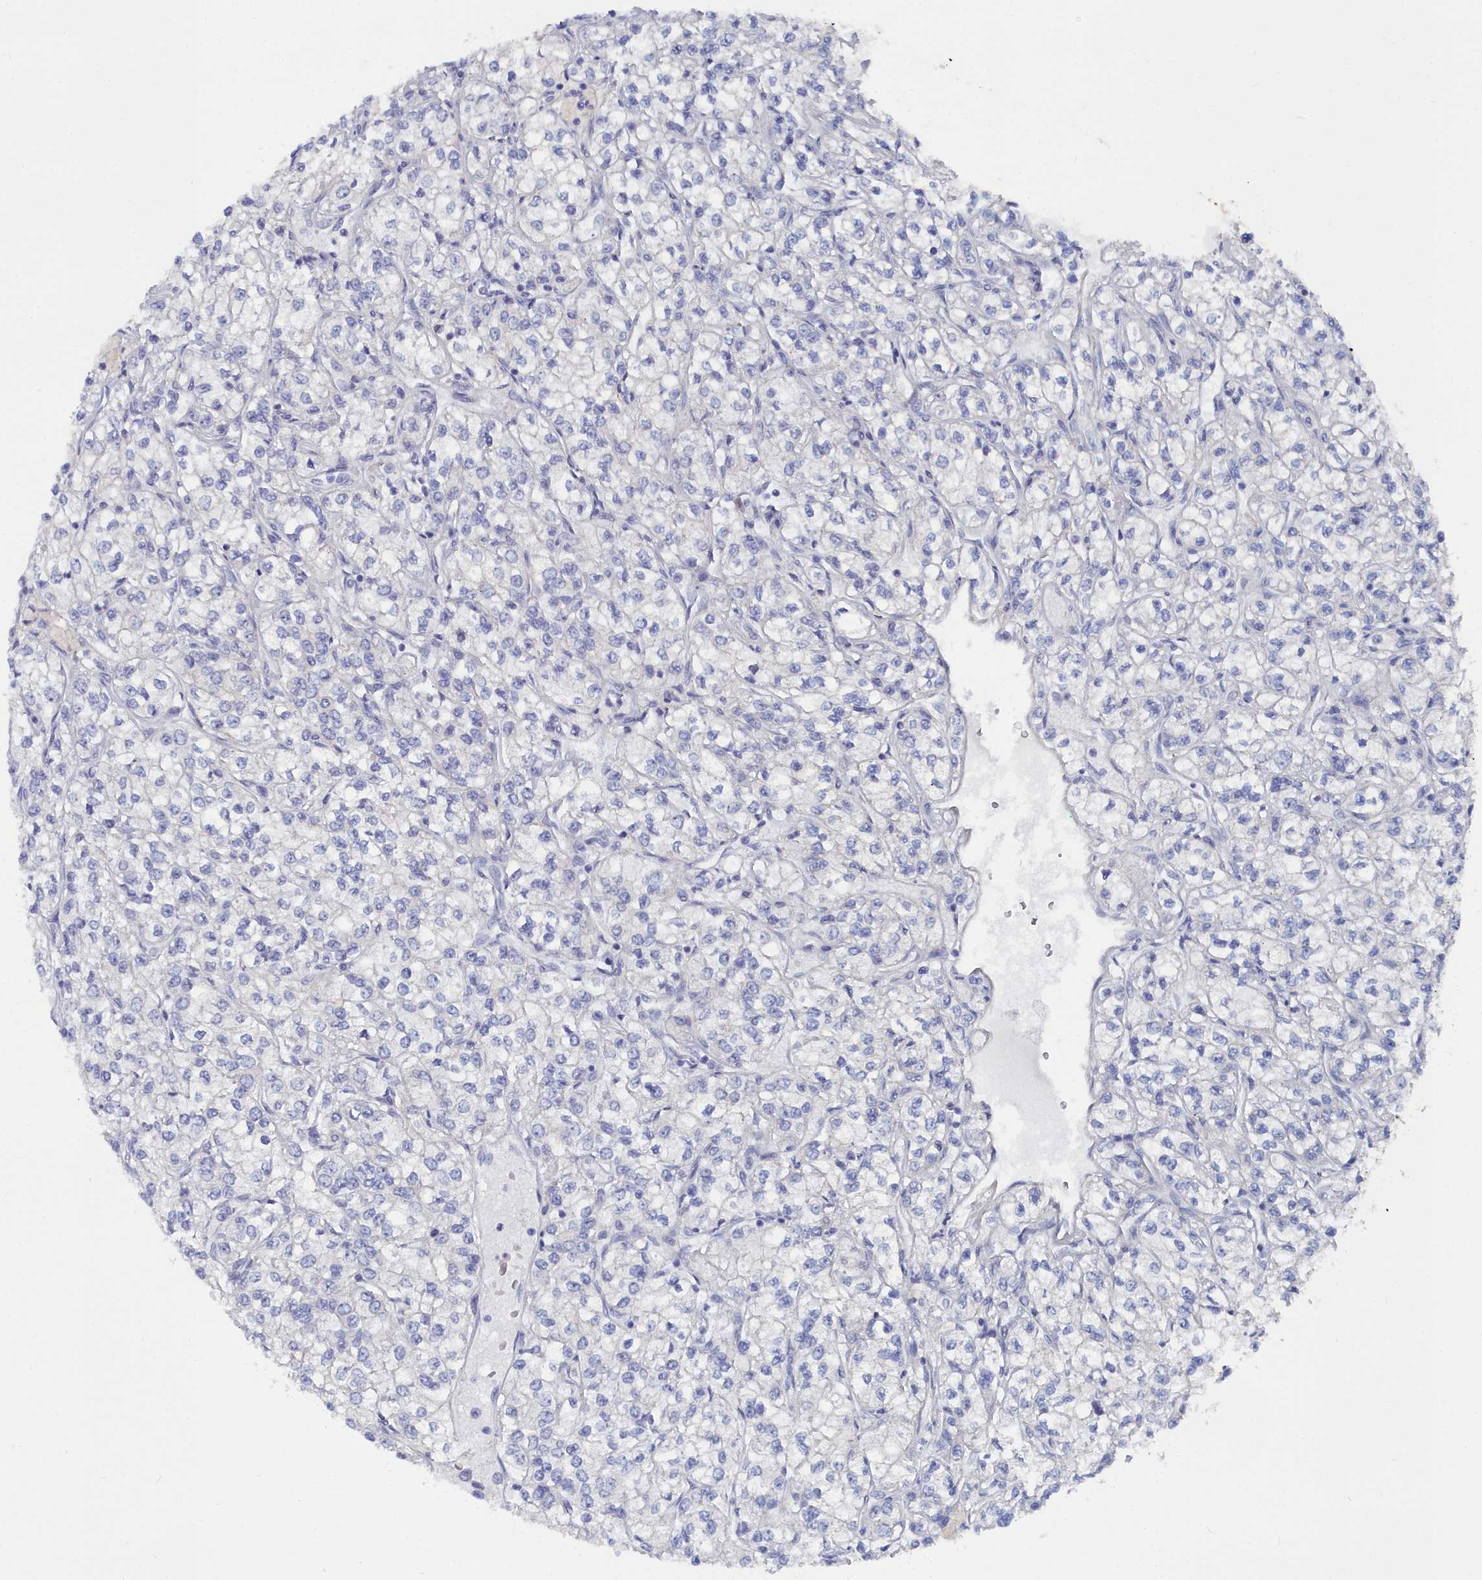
{"staining": {"intensity": "negative", "quantity": "none", "location": "none"}, "tissue": "renal cancer", "cell_type": "Tumor cells", "image_type": "cancer", "snomed": [{"axis": "morphology", "description": "Adenocarcinoma, NOS"}, {"axis": "topography", "description": "Kidney"}], "caption": "Protein analysis of renal cancer (adenocarcinoma) shows no significant expression in tumor cells. The staining was performed using DAB to visualize the protein expression in brown, while the nuclei were stained in blue with hematoxylin (Magnification: 20x).", "gene": "SHISAL2A", "patient": {"sex": "male", "age": 80}}